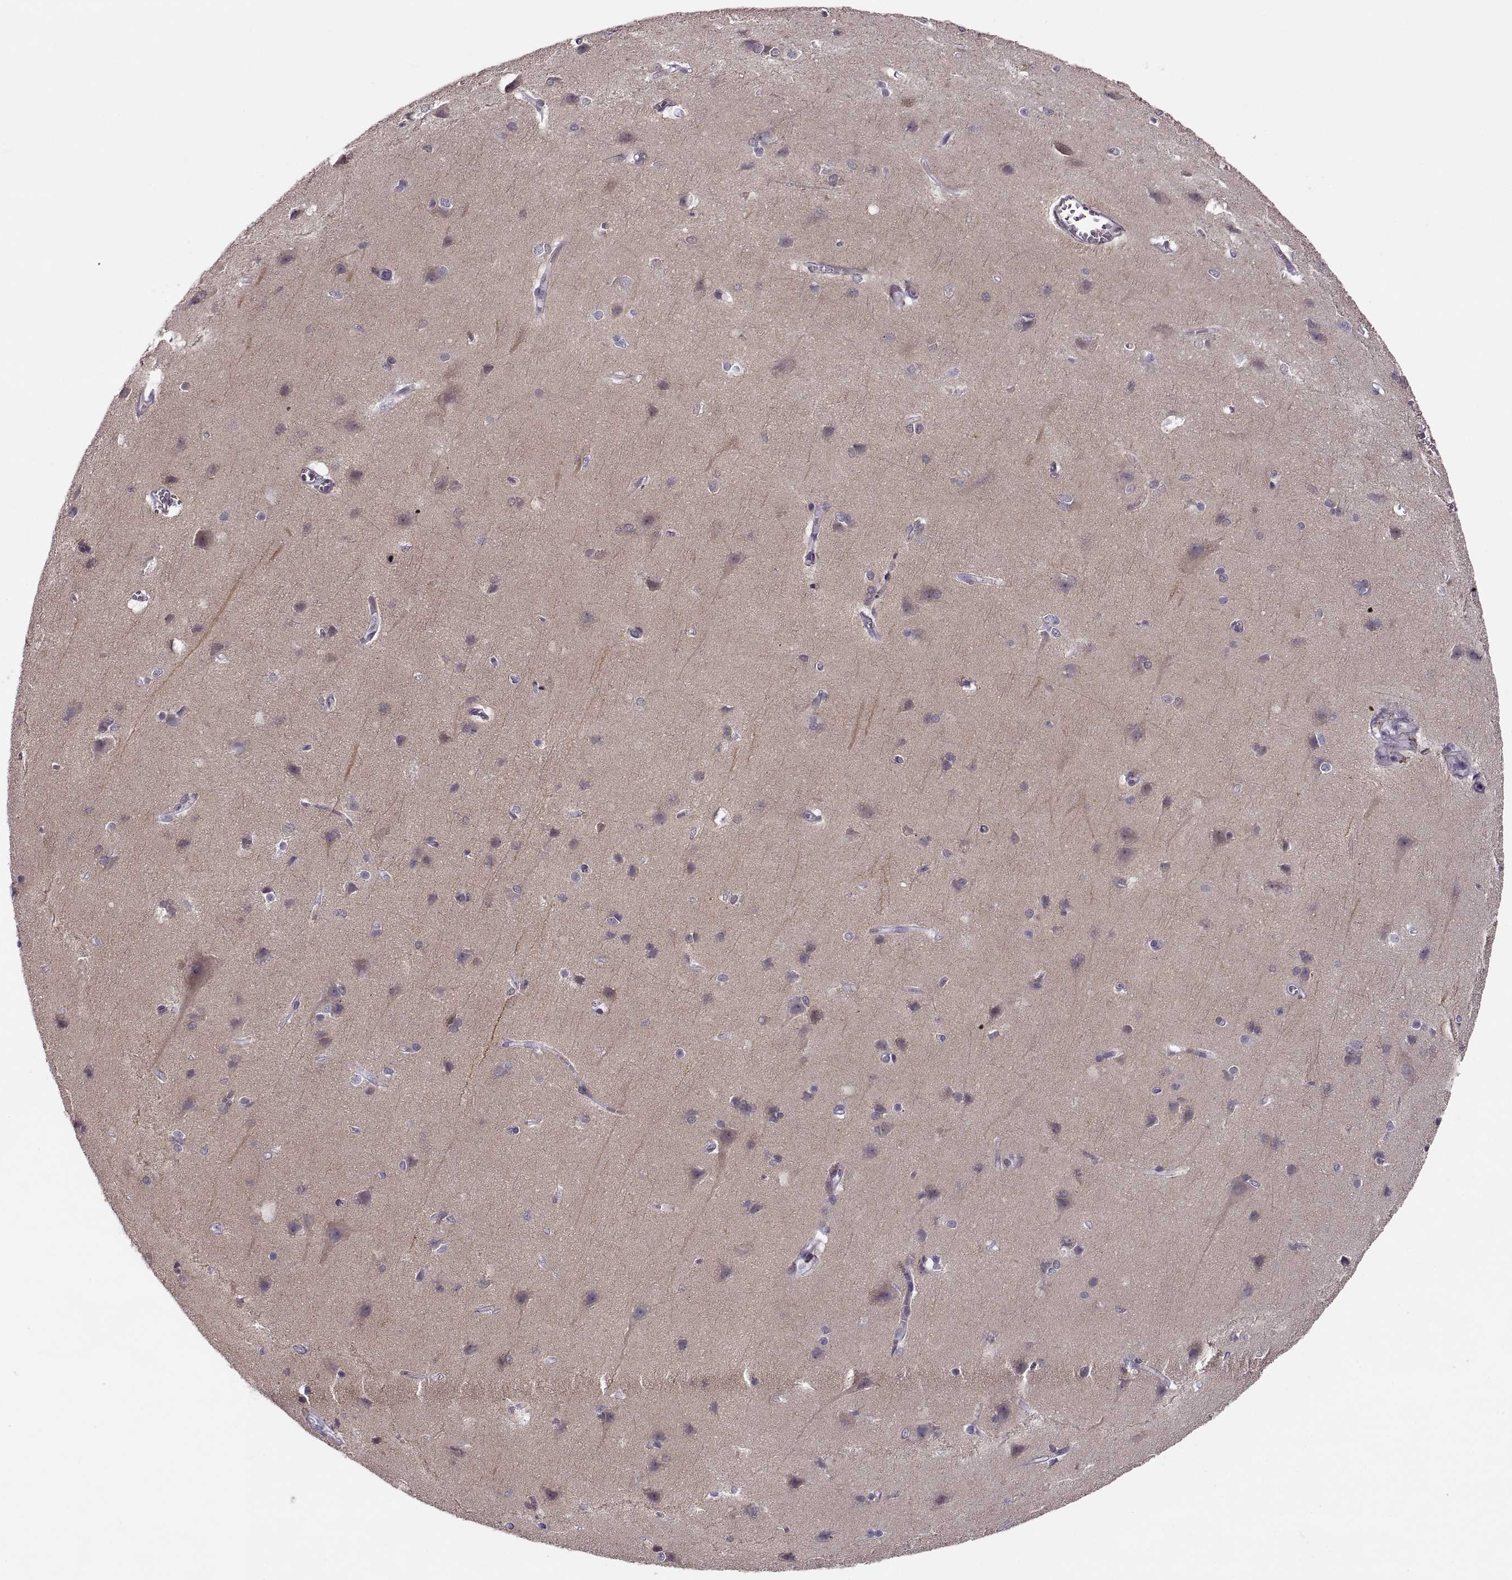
{"staining": {"intensity": "negative", "quantity": "none", "location": "none"}, "tissue": "cerebral cortex", "cell_type": "Endothelial cells", "image_type": "normal", "snomed": [{"axis": "morphology", "description": "Normal tissue, NOS"}, {"axis": "topography", "description": "Cerebral cortex"}], "caption": "The photomicrograph shows no significant expression in endothelial cells of cerebral cortex.", "gene": "CNTN1", "patient": {"sex": "male", "age": 37}}